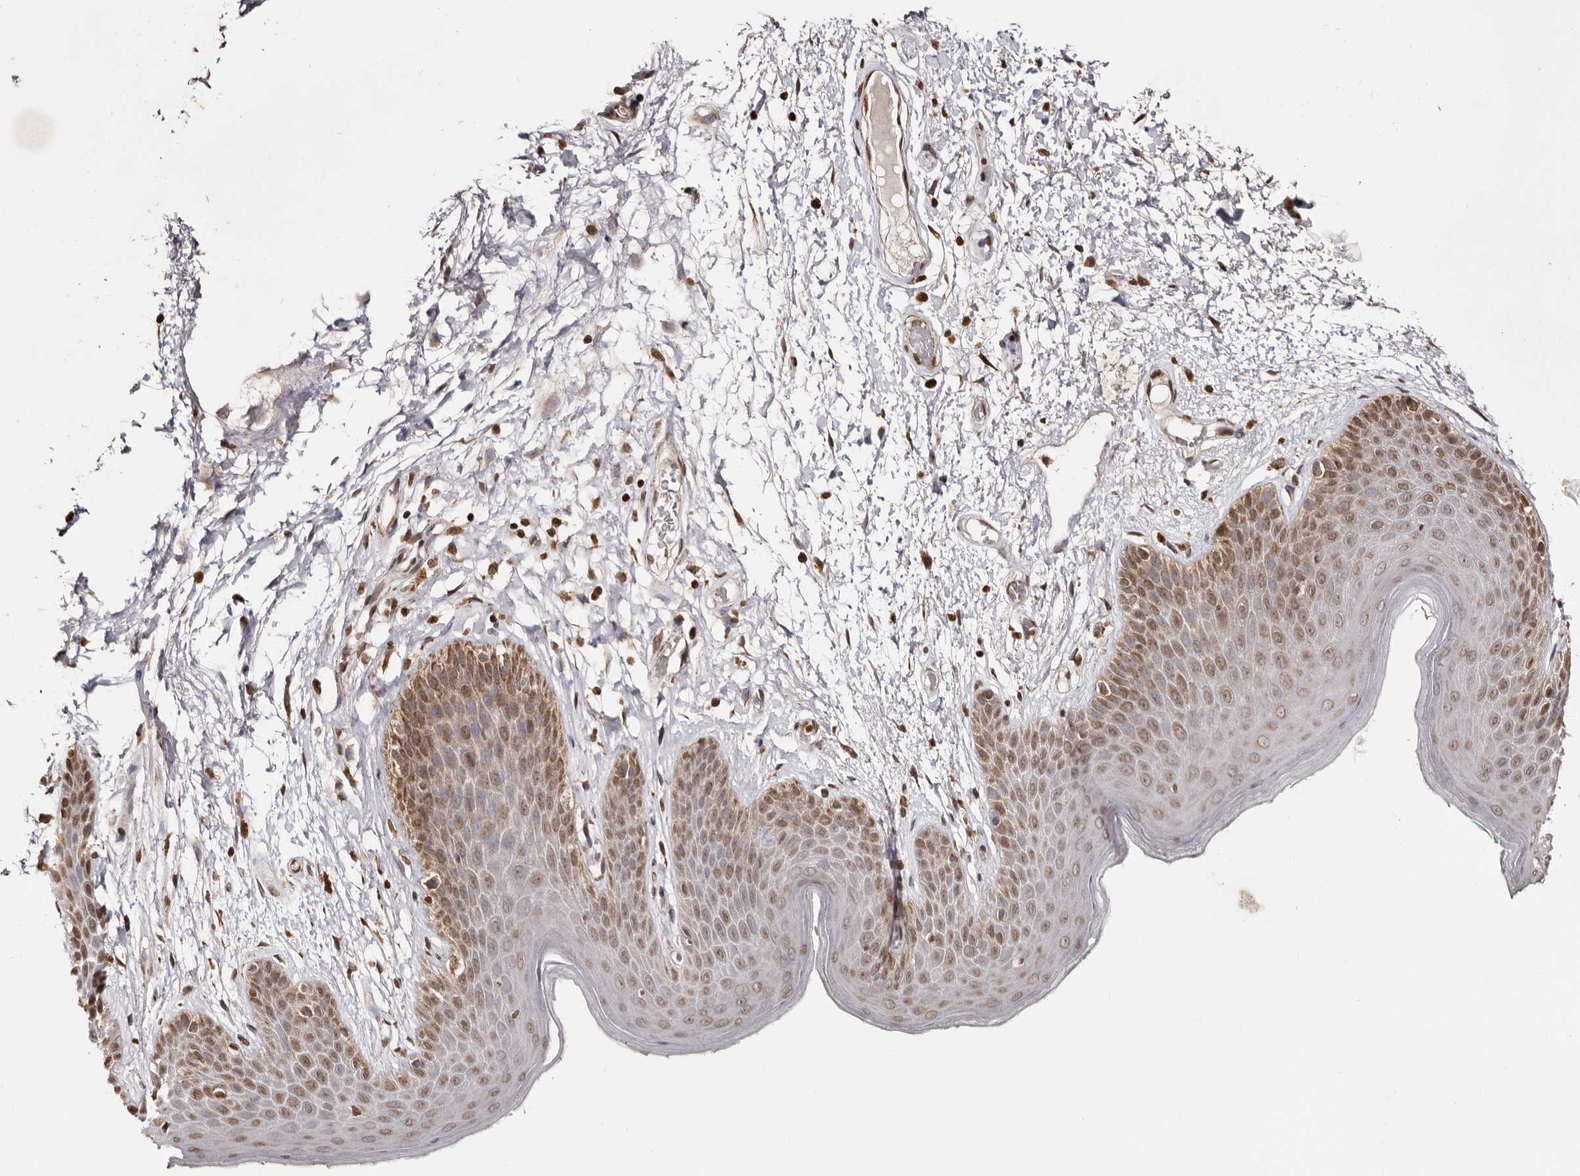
{"staining": {"intensity": "moderate", "quantity": "25%-75%", "location": "cytoplasmic/membranous,nuclear"}, "tissue": "skin", "cell_type": "Epidermal cells", "image_type": "normal", "snomed": [{"axis": "morphology", "description": "Normal tissue, NOS"}, {"axis": "topography", "description": "Anal"}], "caption": "This photomicrograph shows immunohistochemistry staining of normal skin, with medium moderate cytoplasmic/membranous,nuclear expression in about 25%-75% of epidermal cells.", "gene": "CCDC190", "patient": {"sex": "male", "age": 74}}